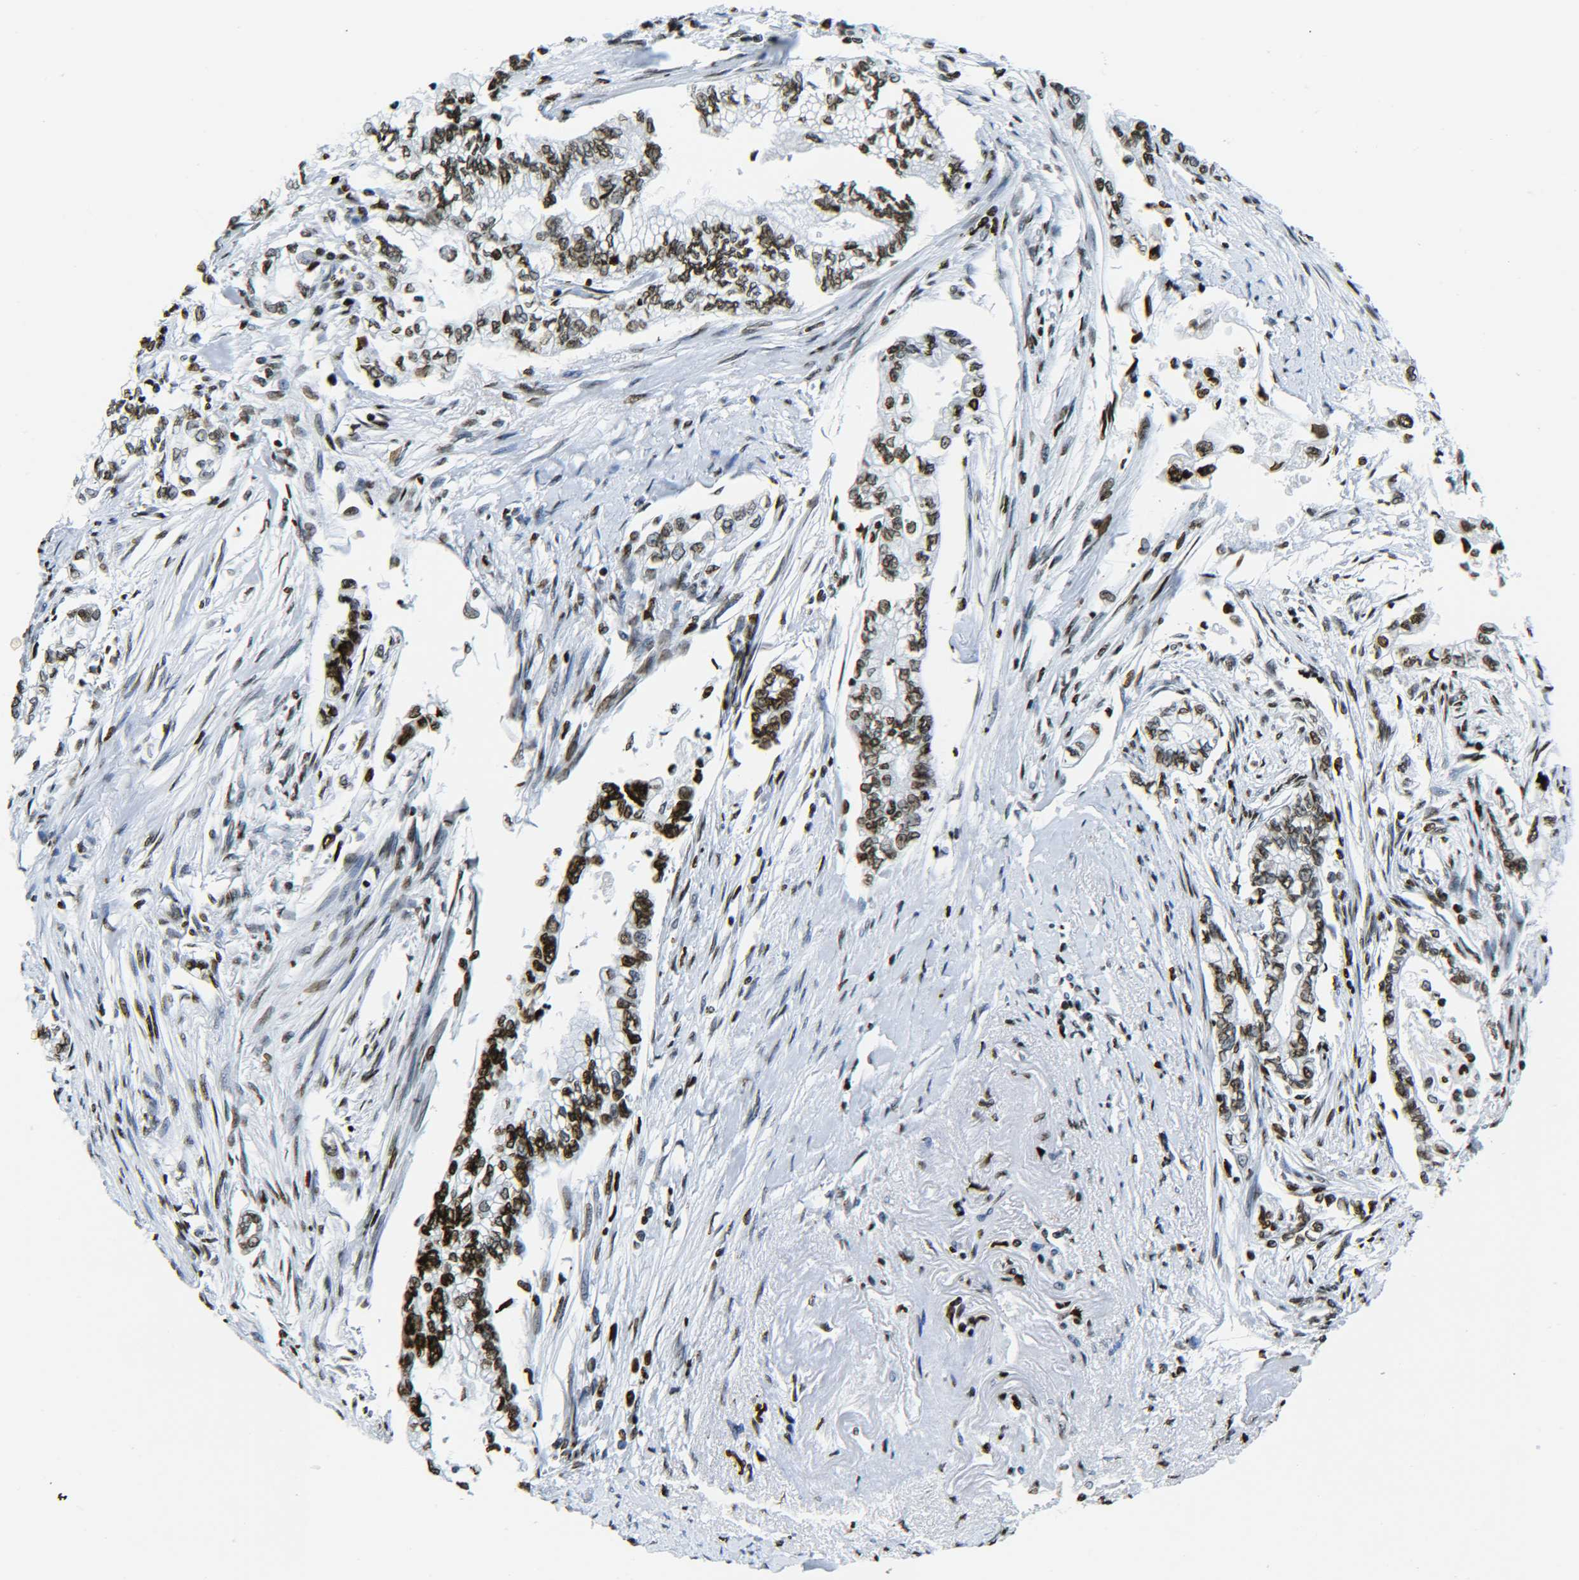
{"staining": {"intensity": "moderate", "quantity": ">75%", "location": "nuclear"}, "tissue": "pancreatic cancer", "cell_type": "Tumor cells", "image_type": "cancer", "snomed": [{"axis": "morphology", "description": "Normal tissue, NOS"}, {"axis": "topography", "description": "Pancreas"}], "caption": "Immunohistochemistry (IHC) of pancreatic cancer demonstrates medium levels of moderate nuclear positivity in about >75% of tumor cells. The staining was performed using DAB to visualize the protein expression in brown, while the nuclei were stained in blue with hematoxylin (Magnification: 20x).", "gene": "H2AX", "patient": {"sex": "male", "age": 42}}